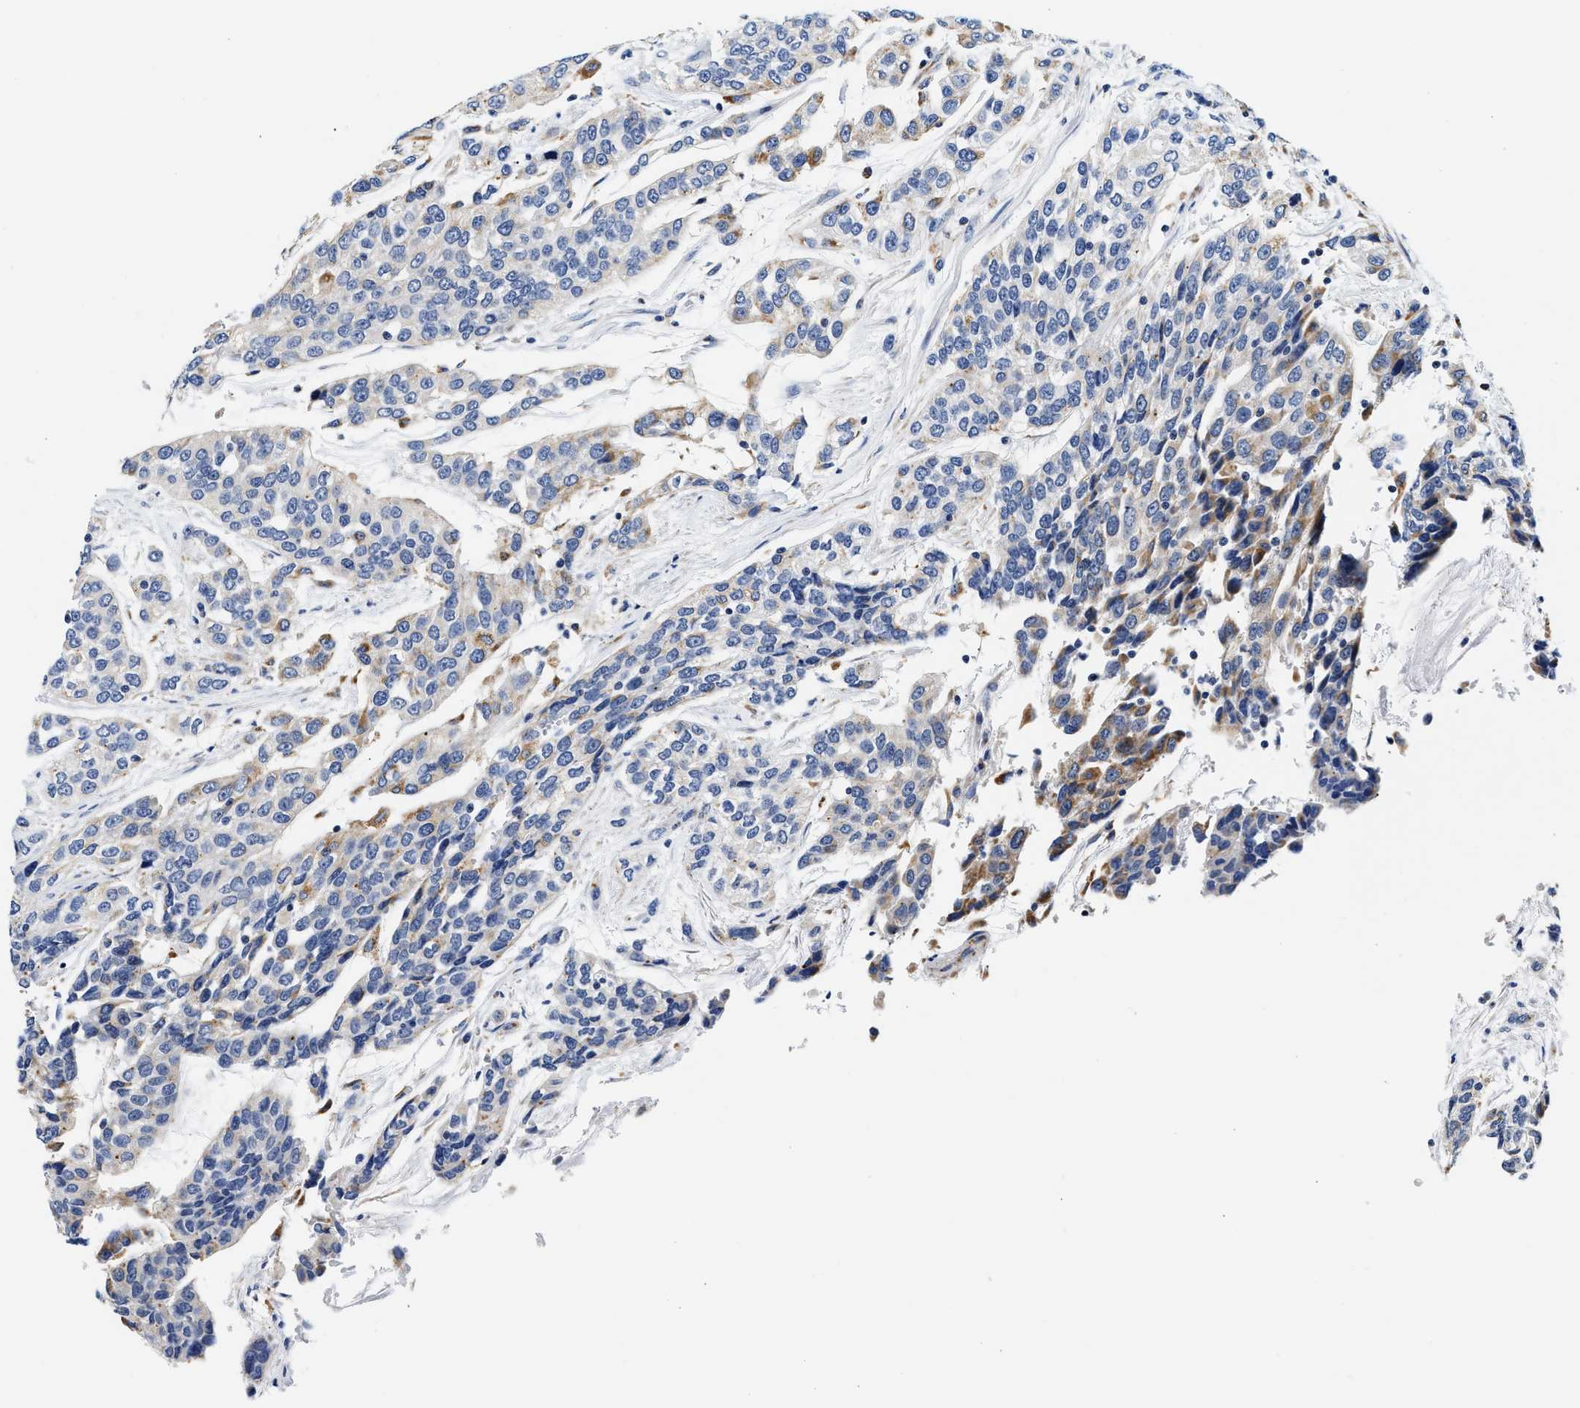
{"staining": {"intensity": "moderate", "quantity": "<25%", "location": "cytoplasmic/membranous"}, "tissue": "urothelial cancer", "cell_type": "Tumor cells", "image_type": "cancer", "snomed": [{"axis": "morphology", "description": "Urothelial carcinoma, High grade"}, {"axis": "topography", "description": "Urinary bladder"}], "caption": "This is an image of immunohistochemistry staining of high-grade urothelial carcinoma, which shows moderate positivity in the cytoplasmic/membranous of tumor cells.", "gene": "ACADVL", "patient": {"sex": "female", "age": 80}}